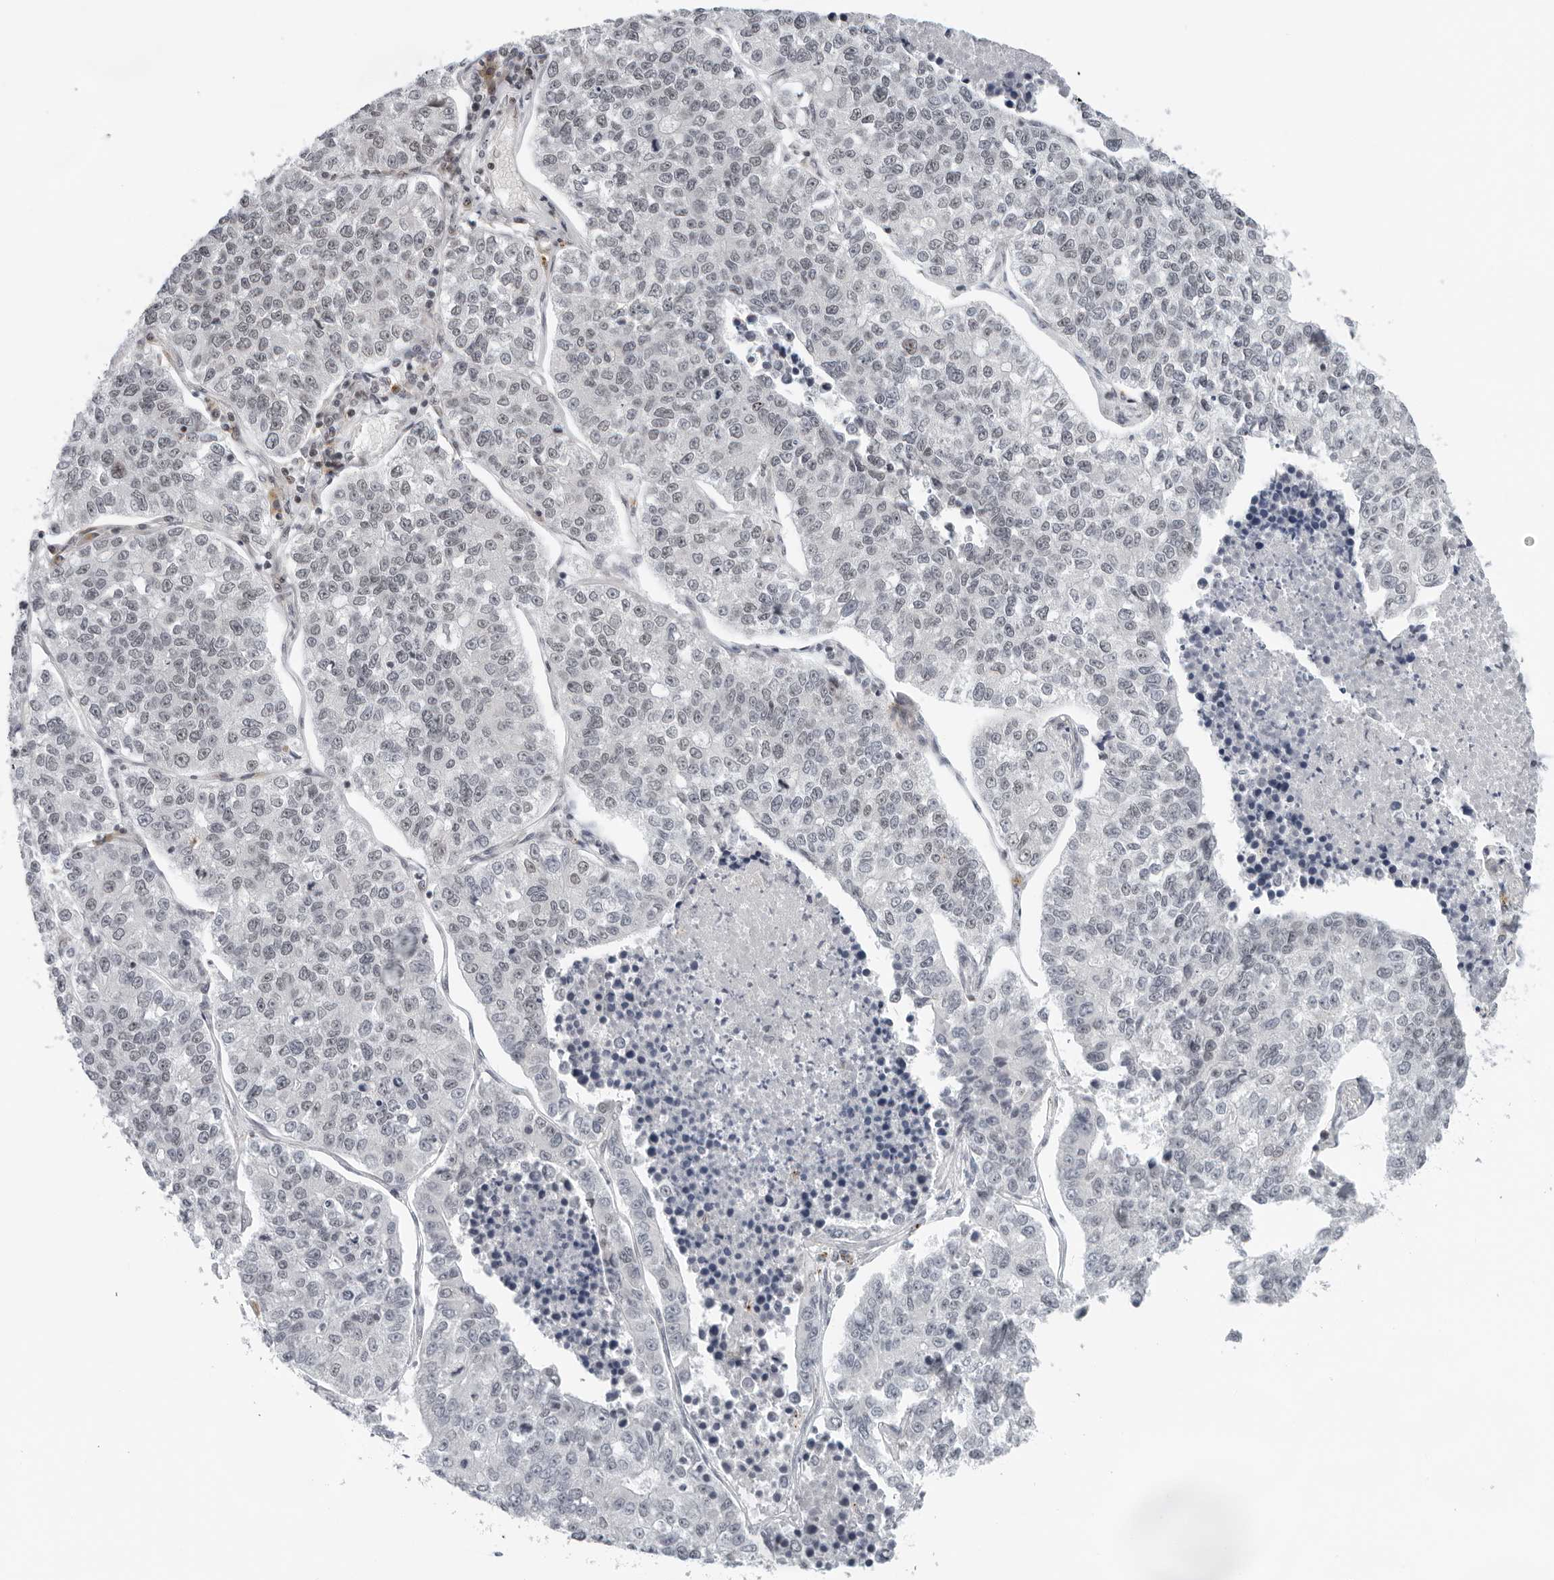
{"staining": {"intensity": "negative", "quantity": "none", "location": "none"}, "tissue": "lung cancer", "cell_type": "Tumor cells", "image_type": "cancer", "snomed": [{"axis": "morphology", "description": "Adenocarcinoma, NOS"}, {"axis": "topography", "description": "Lung"}], "caption": "The photomicrograph demonstrates no staining of tumor cells in lung cancer (adenocarcinoma).", "gene": "TOX4", "patient": {"sex": "male", "age": 49}}